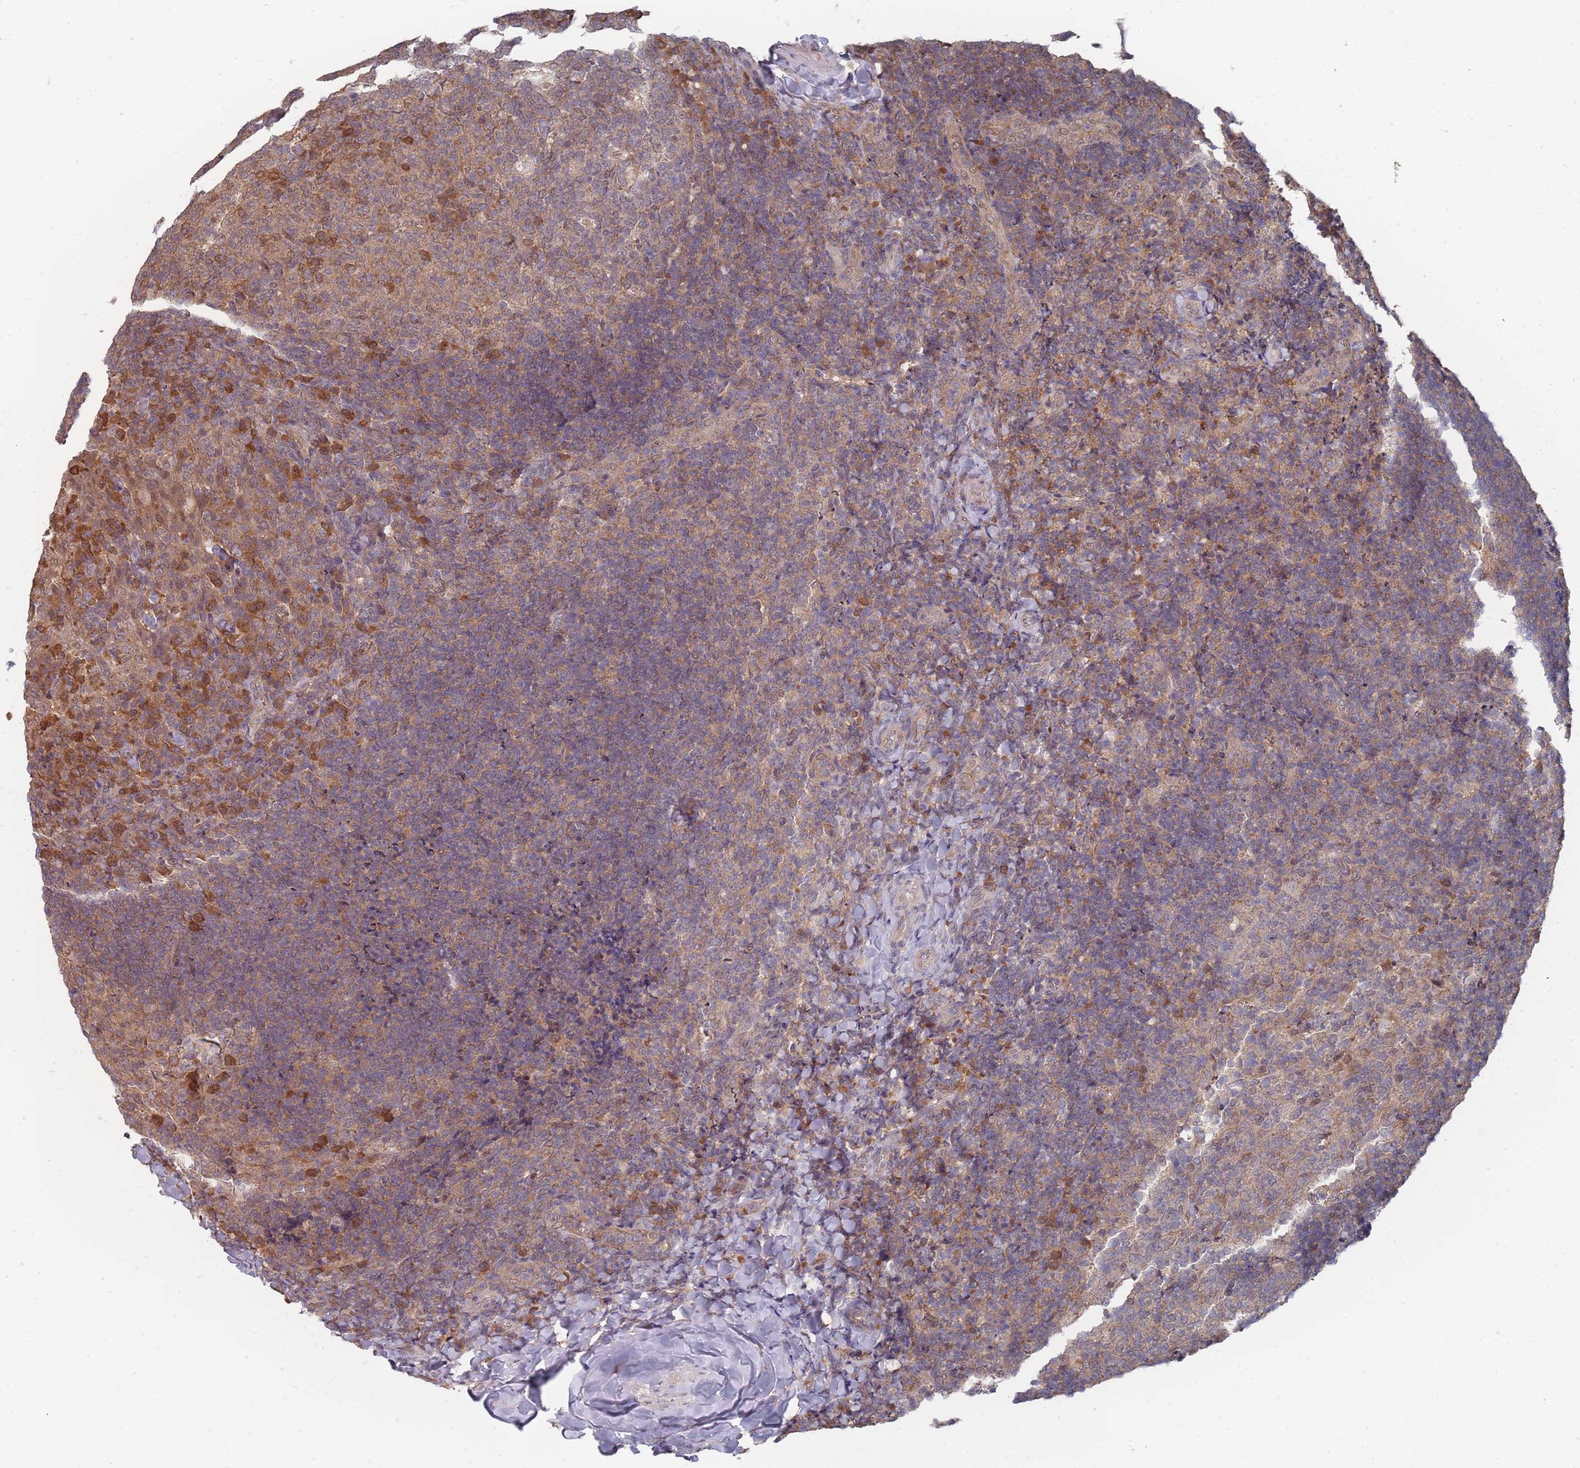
{"staining": {"intensity": "moderate", "quantity": "<25%", "location": "cytoplasmic/membranous"}, "tissue": "tonsil", "cell_type": "Germinal center cells", "image_type": "normal", "snomed": [{"axis": "morphology", "description": "Normal tissue, NOS"}, {"axis": "topography", "description": "Tonsil"}], "caption": "Human tonsil stained with a brown dye reveals moderate cytoplasmic/membranous positive expression in approximately <25% of germinal center cells.", "gene": "NKD1", "patient": {"sex": "female", "age": 10}}